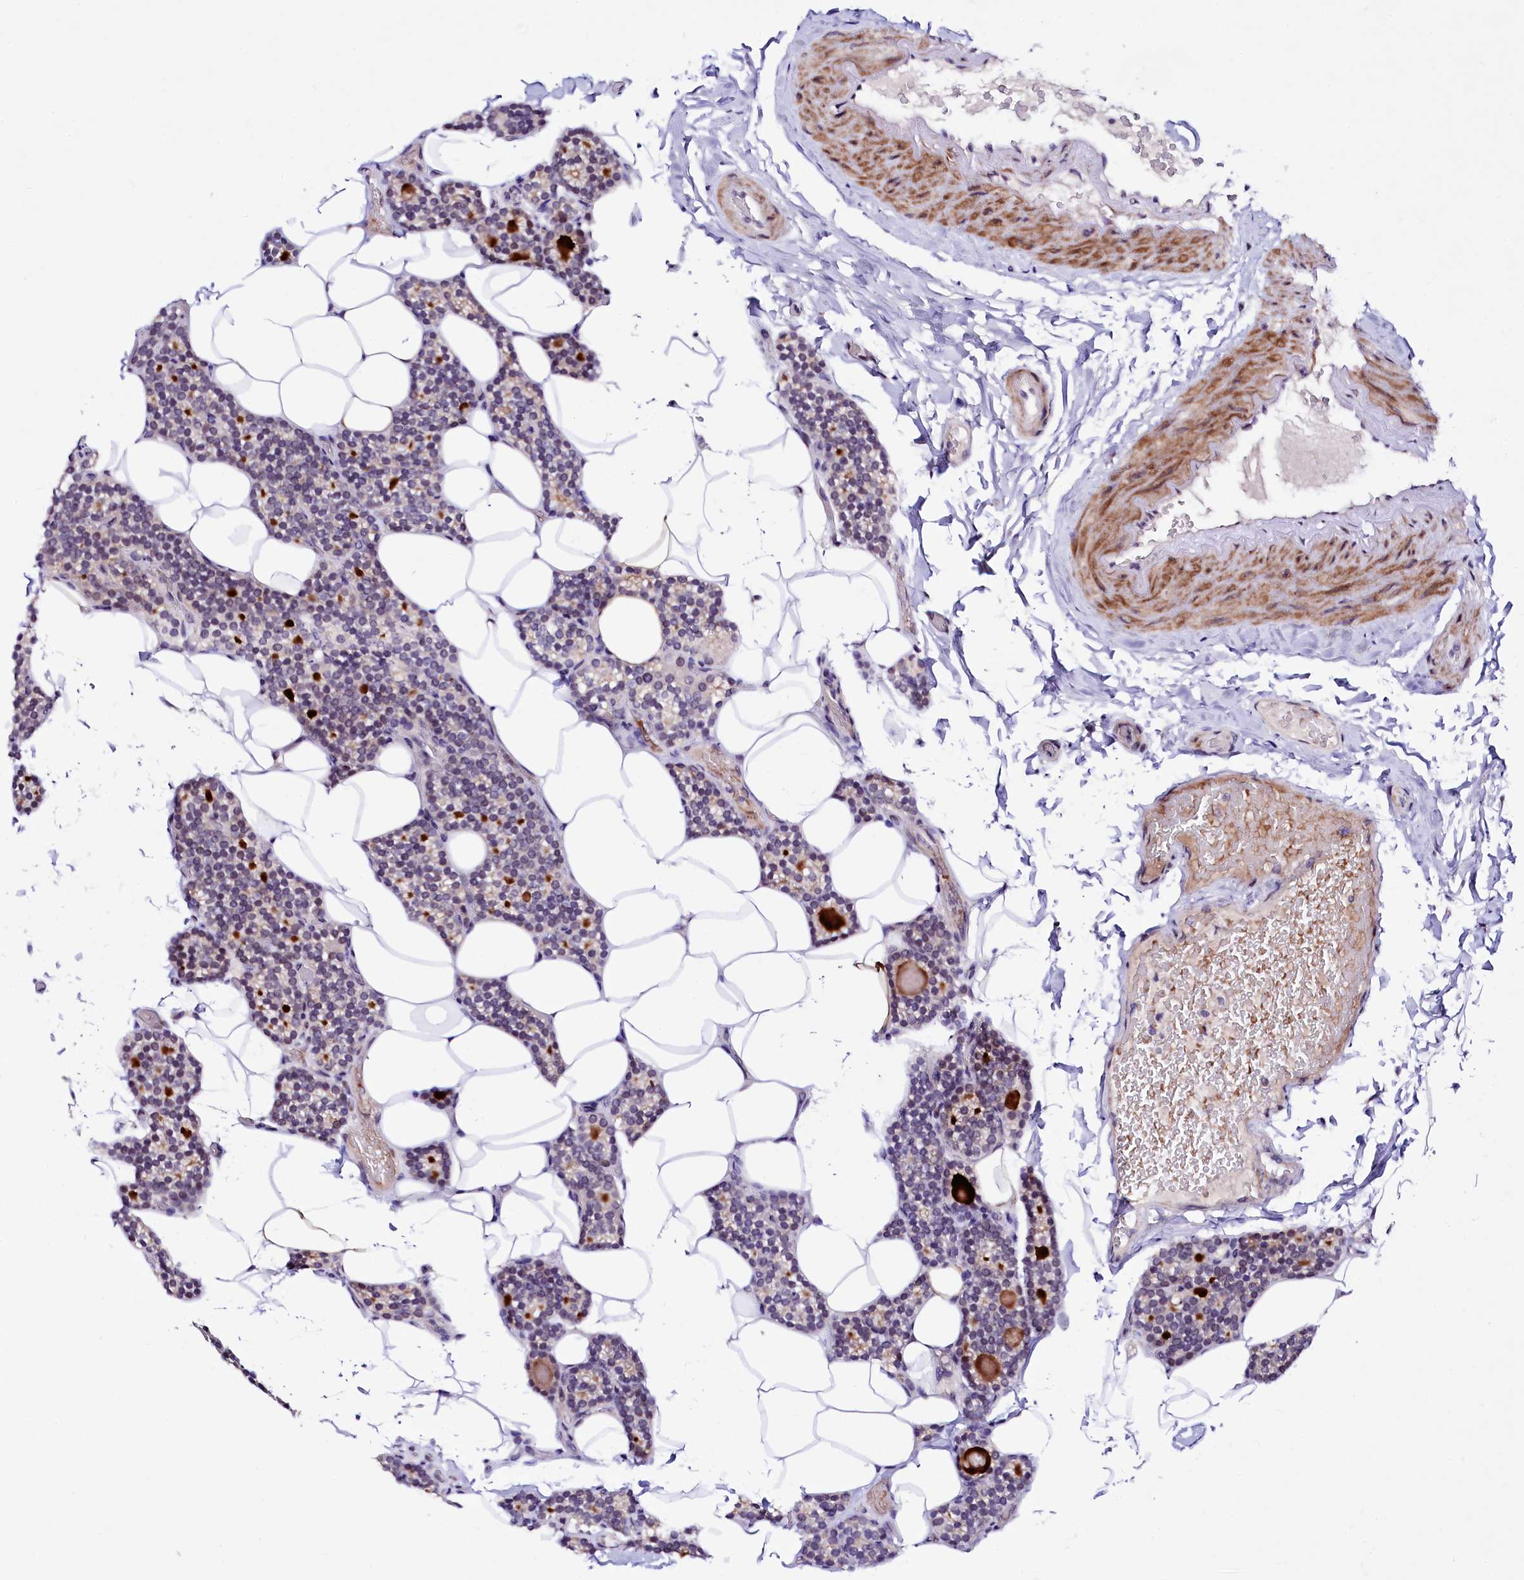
{"staining": {"intensity": "weak", "quantity": "<25%", "location": "nuclear"}, "tissue": "parathyroid gland", "cell_type": "Glandular cells", "image_type": "normal", "snomed": [{"axis": "morphology", "description": "Normal tissue, NOS"}, {"axis": "topography", "description": "Parathyroid gland"}], "caption": "DAB immunohistochemical staining of benign parathyroid gland reveals no significant positivity in glandular cells. (DAB immunohistochemistry (IHC), high magnification).", "gene": "LEUTX", "patient": {"sex": "male", "age": 52}}